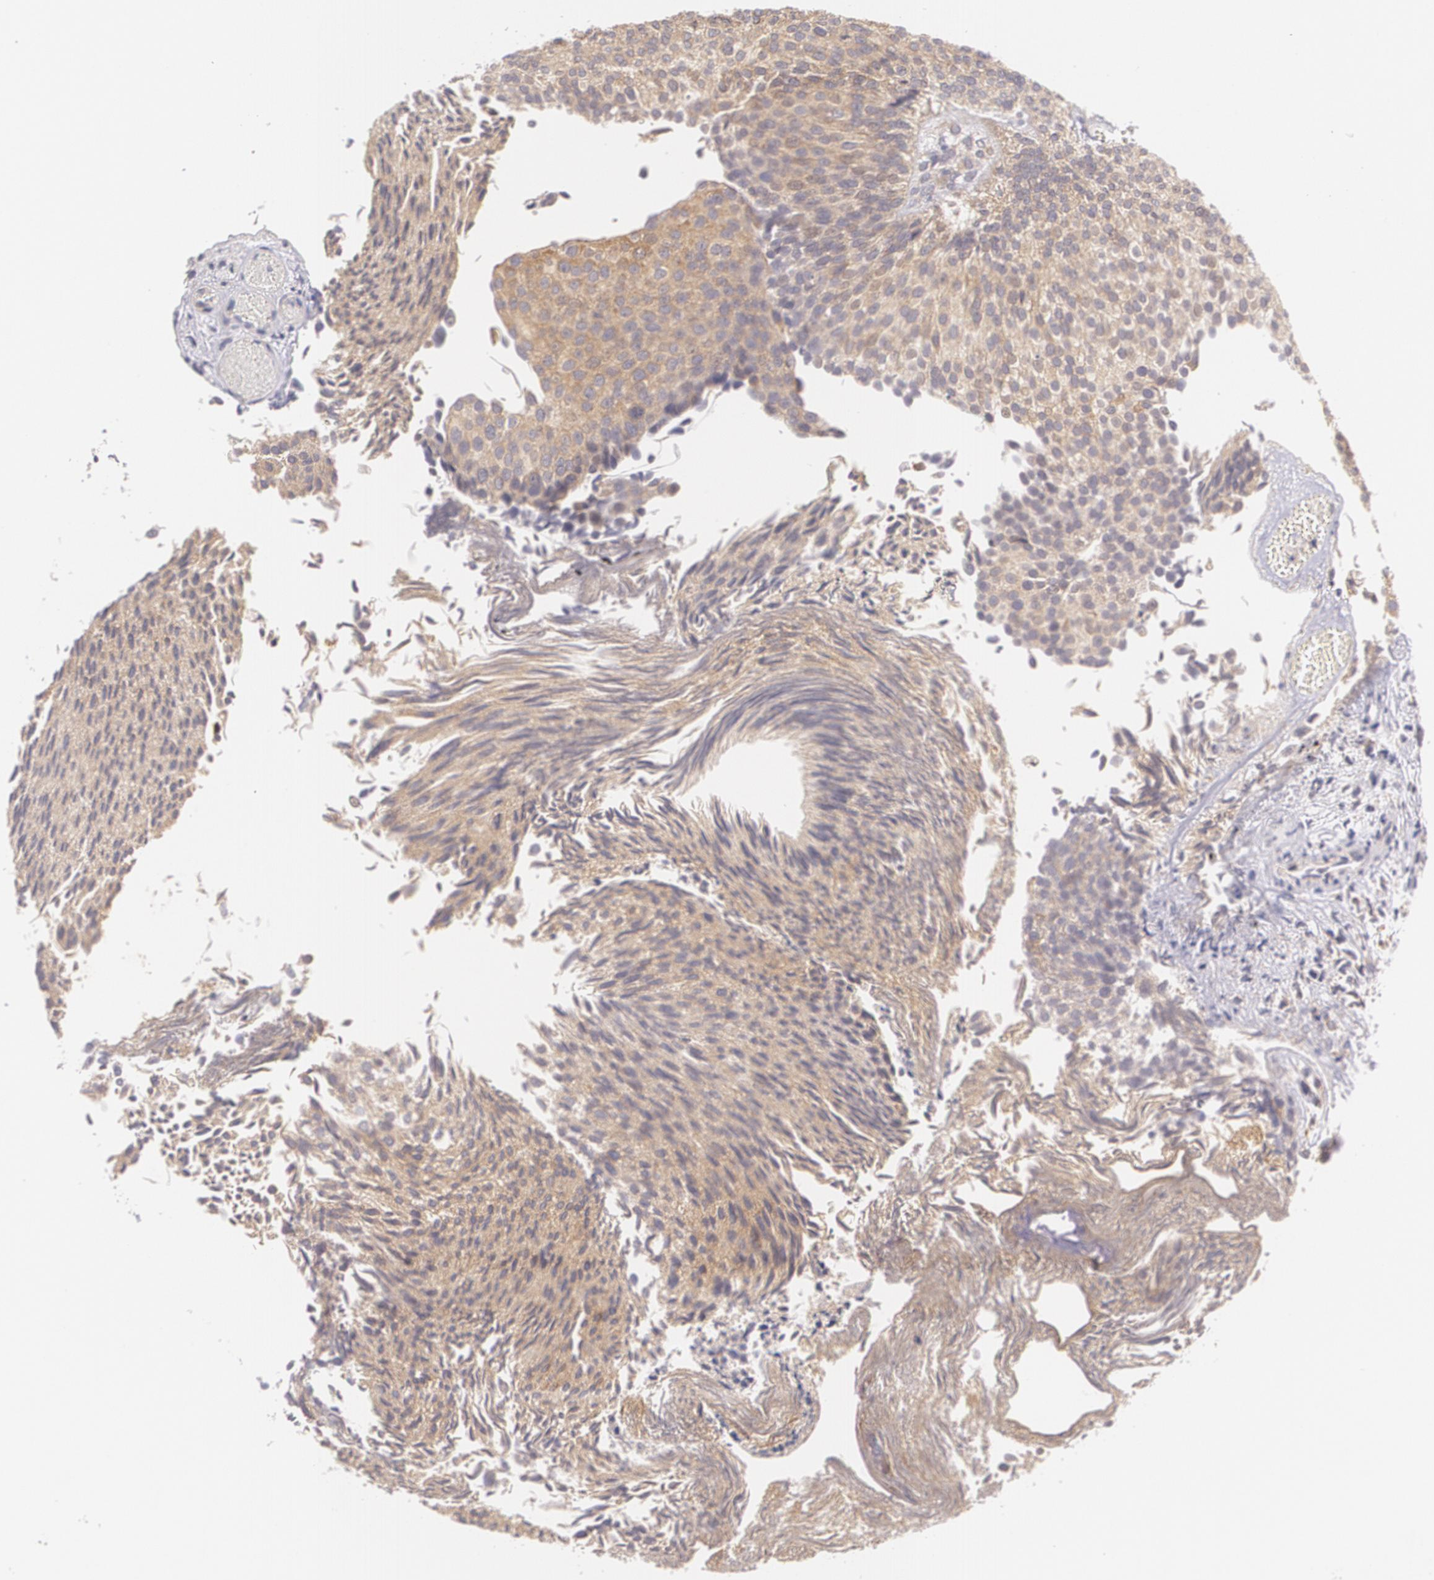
{"staining": {"intensity": "weak", "quantity": ">75%", "location": "cytoplasmic/membranous"}, "tissue": "urothelial cancer", "cell_type": "Tumor cells", "image_type": "cancer", "snomed": [{"axis": "morphology", "description": "Urothelial carcinoma, Low grade"}, {"axis": "topography", "description": "Urinary bladder"}], "caption": "Immunohistochemistry of urothelial carcinoma (low-grade) shows low levels of weak cytoplasmic/membranous expression in about >75% of tumor cells. The staining is performed using DAB brown chromogen to label protein expression. The nuclei are counter-stained blue using hematoxylin.", "gene": "CCL17", "patient": {"sex": "male", "age": 84}}